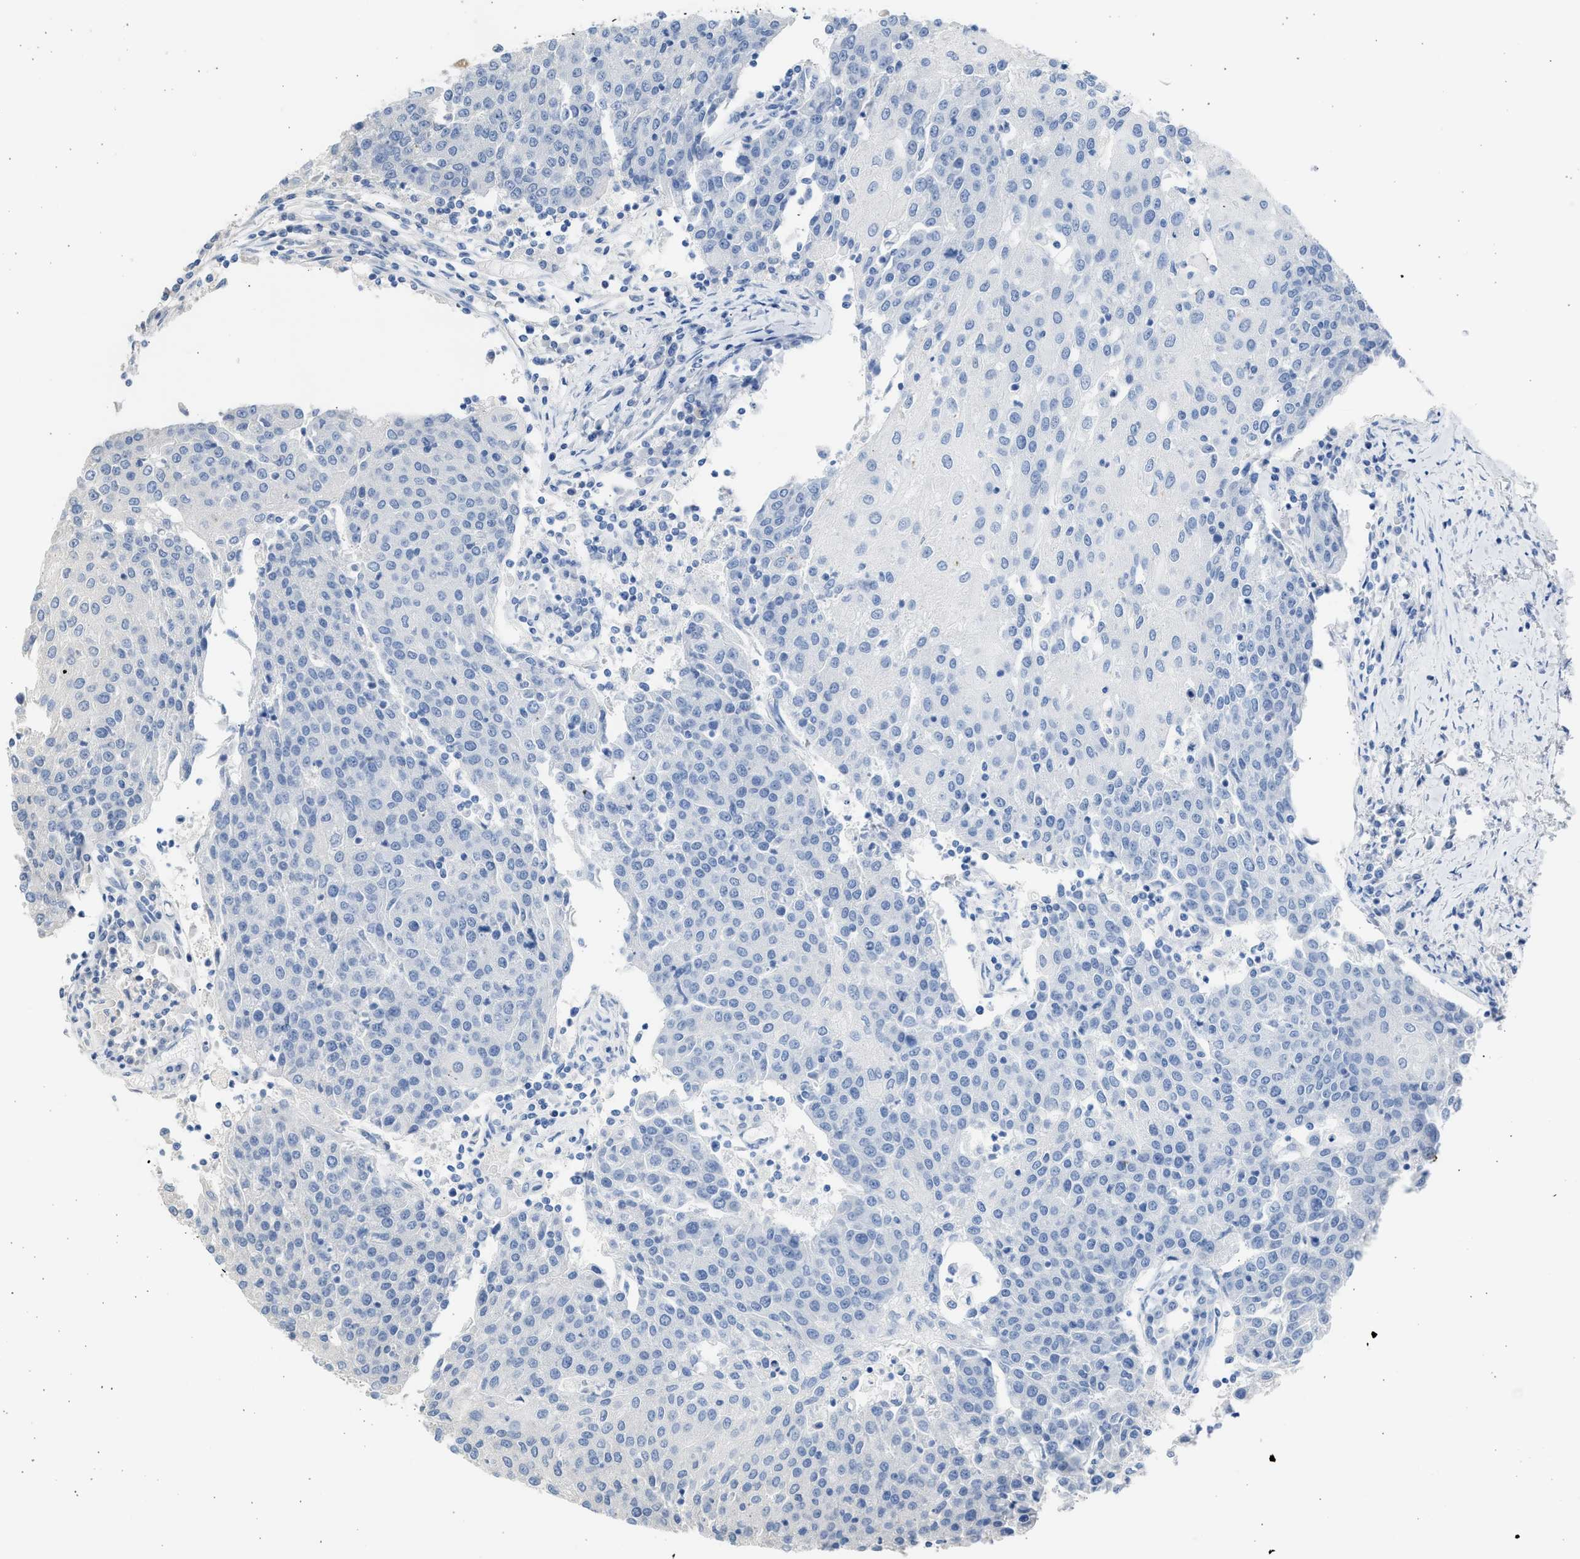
{"staining": {"intensity": "negative", "quantity": "none", "location": "none"}, "tissue": "urothelial cancer", "cell_type": "Tumor cells", "image_type": "cancer", "snomed": [{"axis": "morphology", "description": "Urothelial carcinoma, High grade"}, {"axis": "topography", "description": "Urinary bladder"}], "caption": "This is an immunohistochemistry (IHC) micrograph of urothelial cancer. There is no expression in tumor cells.", "gene": "SULT2A1", "patient": {"sex": "female", "age": 85}}